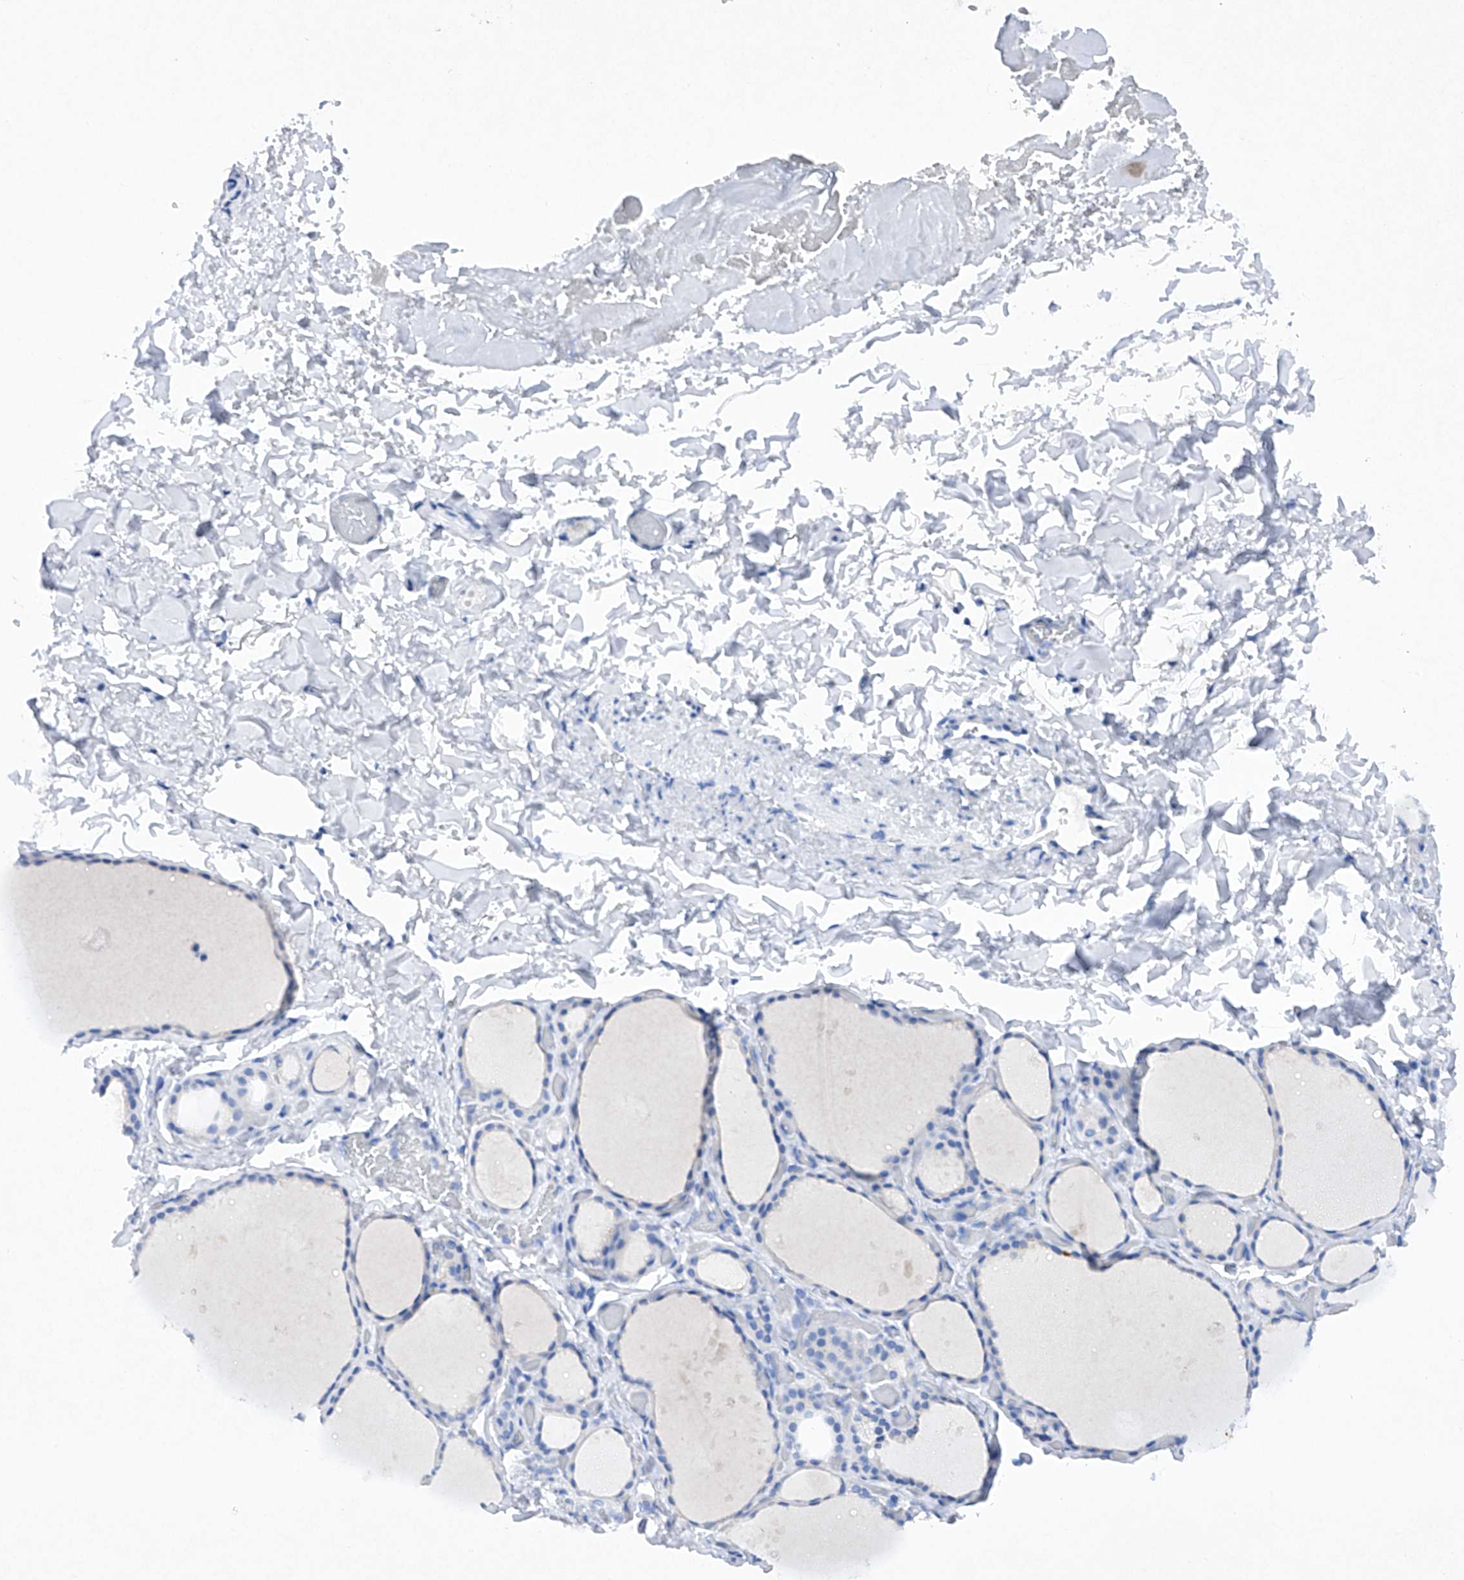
{"staining": {"intensity": "negative", "quantity": "none", "location": "none"}, "tissue": "thyroid gland", "cell_type": "Glandular cells", "image_type": "normal", "snomed": [{"axis": "morphology", "description": "Normal tissue, NOS"}, {"axis": "topography", "description": "Thyroid gland"}], "caption": "Immunohistochemistry (IHC) of normal human thyroid gland reveals no expression in glandular cells.", "gene": "BARX2", "patient": {"sex": "female", "age": 44}}